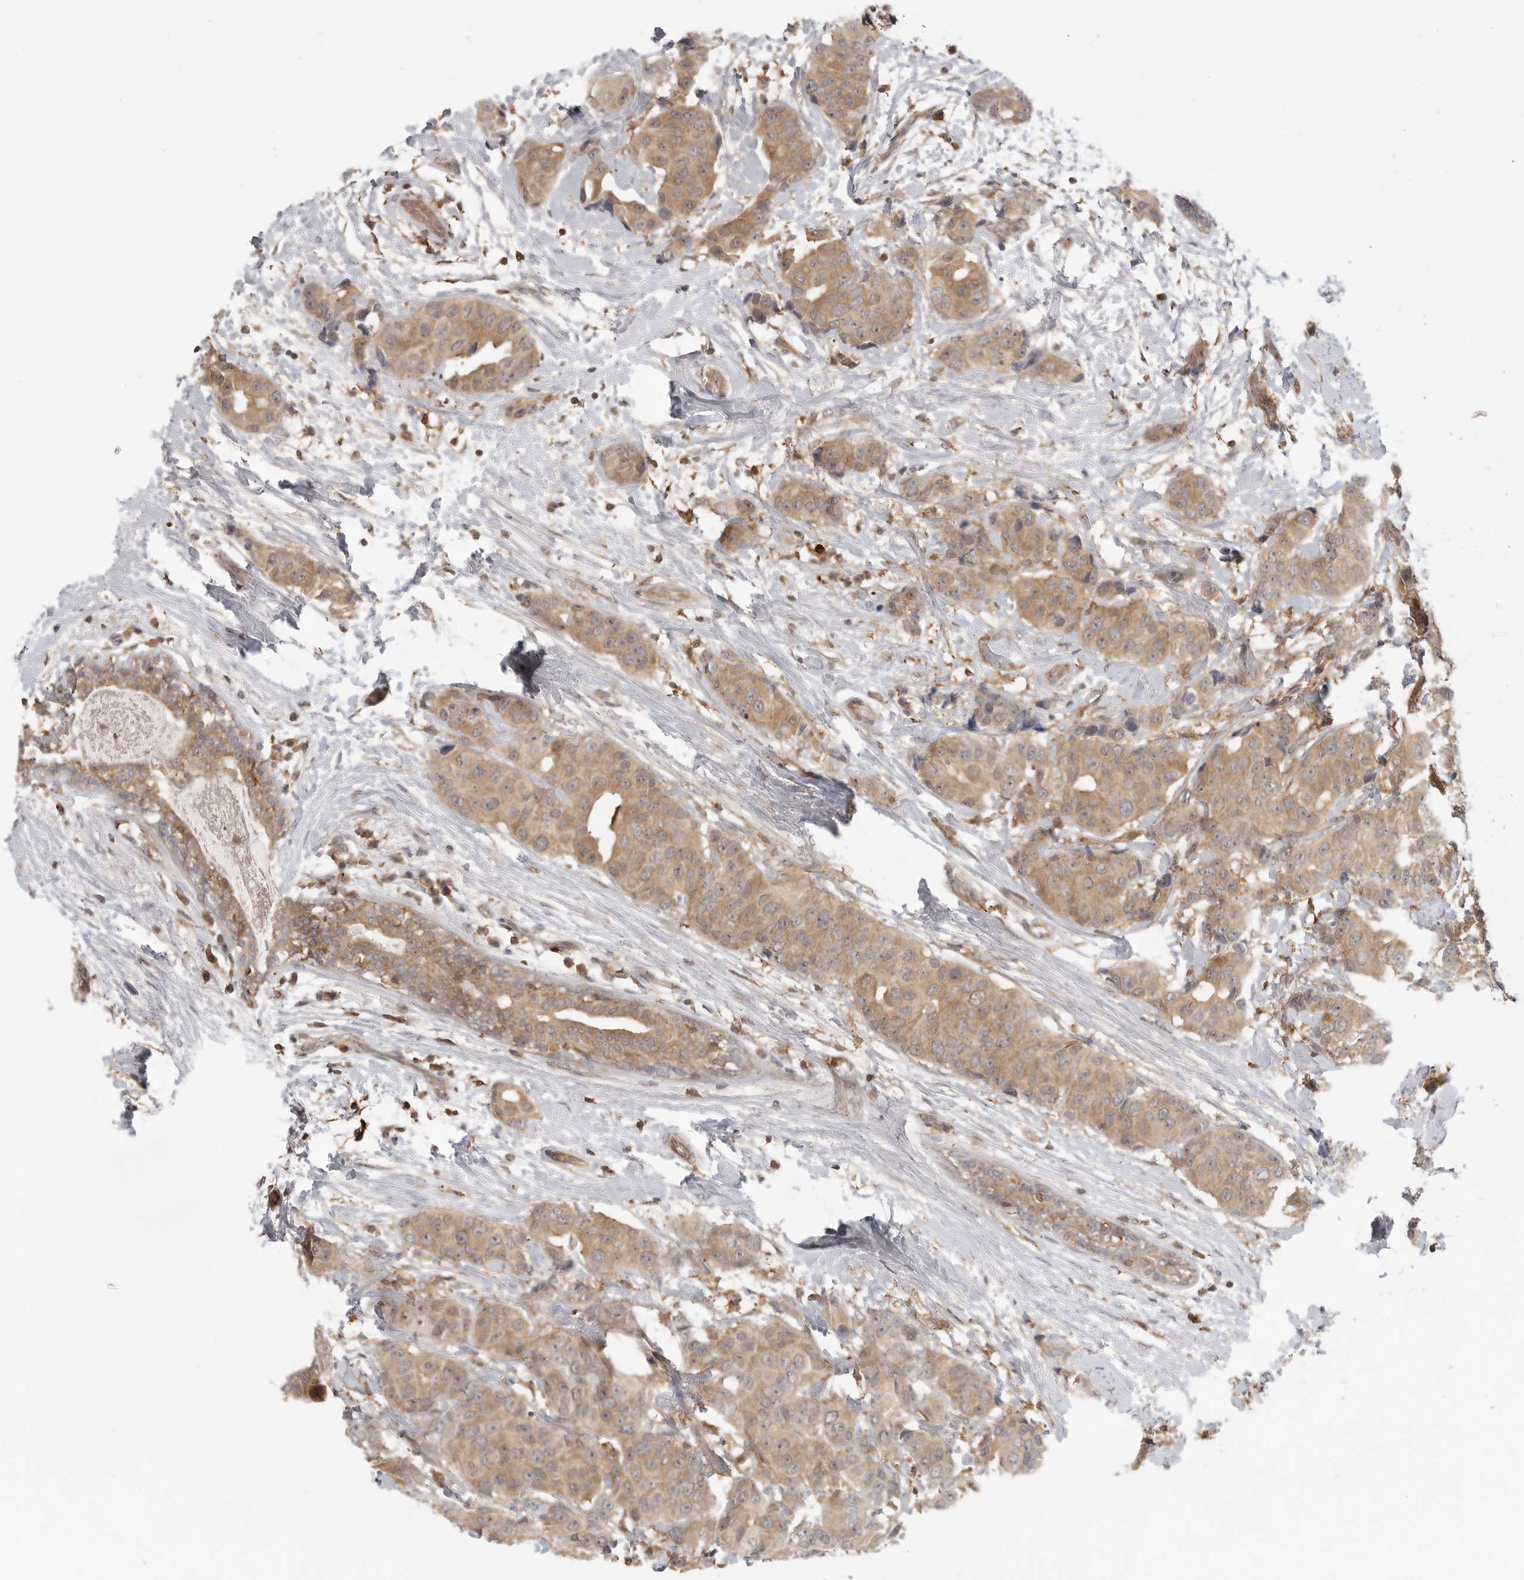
{"staining": {"intensity": "moderate", "quantity": ">75%", "location": "cytoplasmic/membranous"}, "tissue": "breast cancer", "cell_type": "Tumor cells", "image_type": "cancer", "snomed": [{"axis": "morphology", "description": "Normal tissue, NOS"}, {"axis": "morphology", "description": "Duct carcinoma"}, {"axis": "topography", "description": "Breast"}], "caption": "DAB immunohistochemical staining of breast intraductal carcinoma reveals moderate cytoplasmic/membranous protein positivity in approximately >75% of tumor cells.", "gene": "DBNL", "patient": {"sex": "female", "age": 39}}